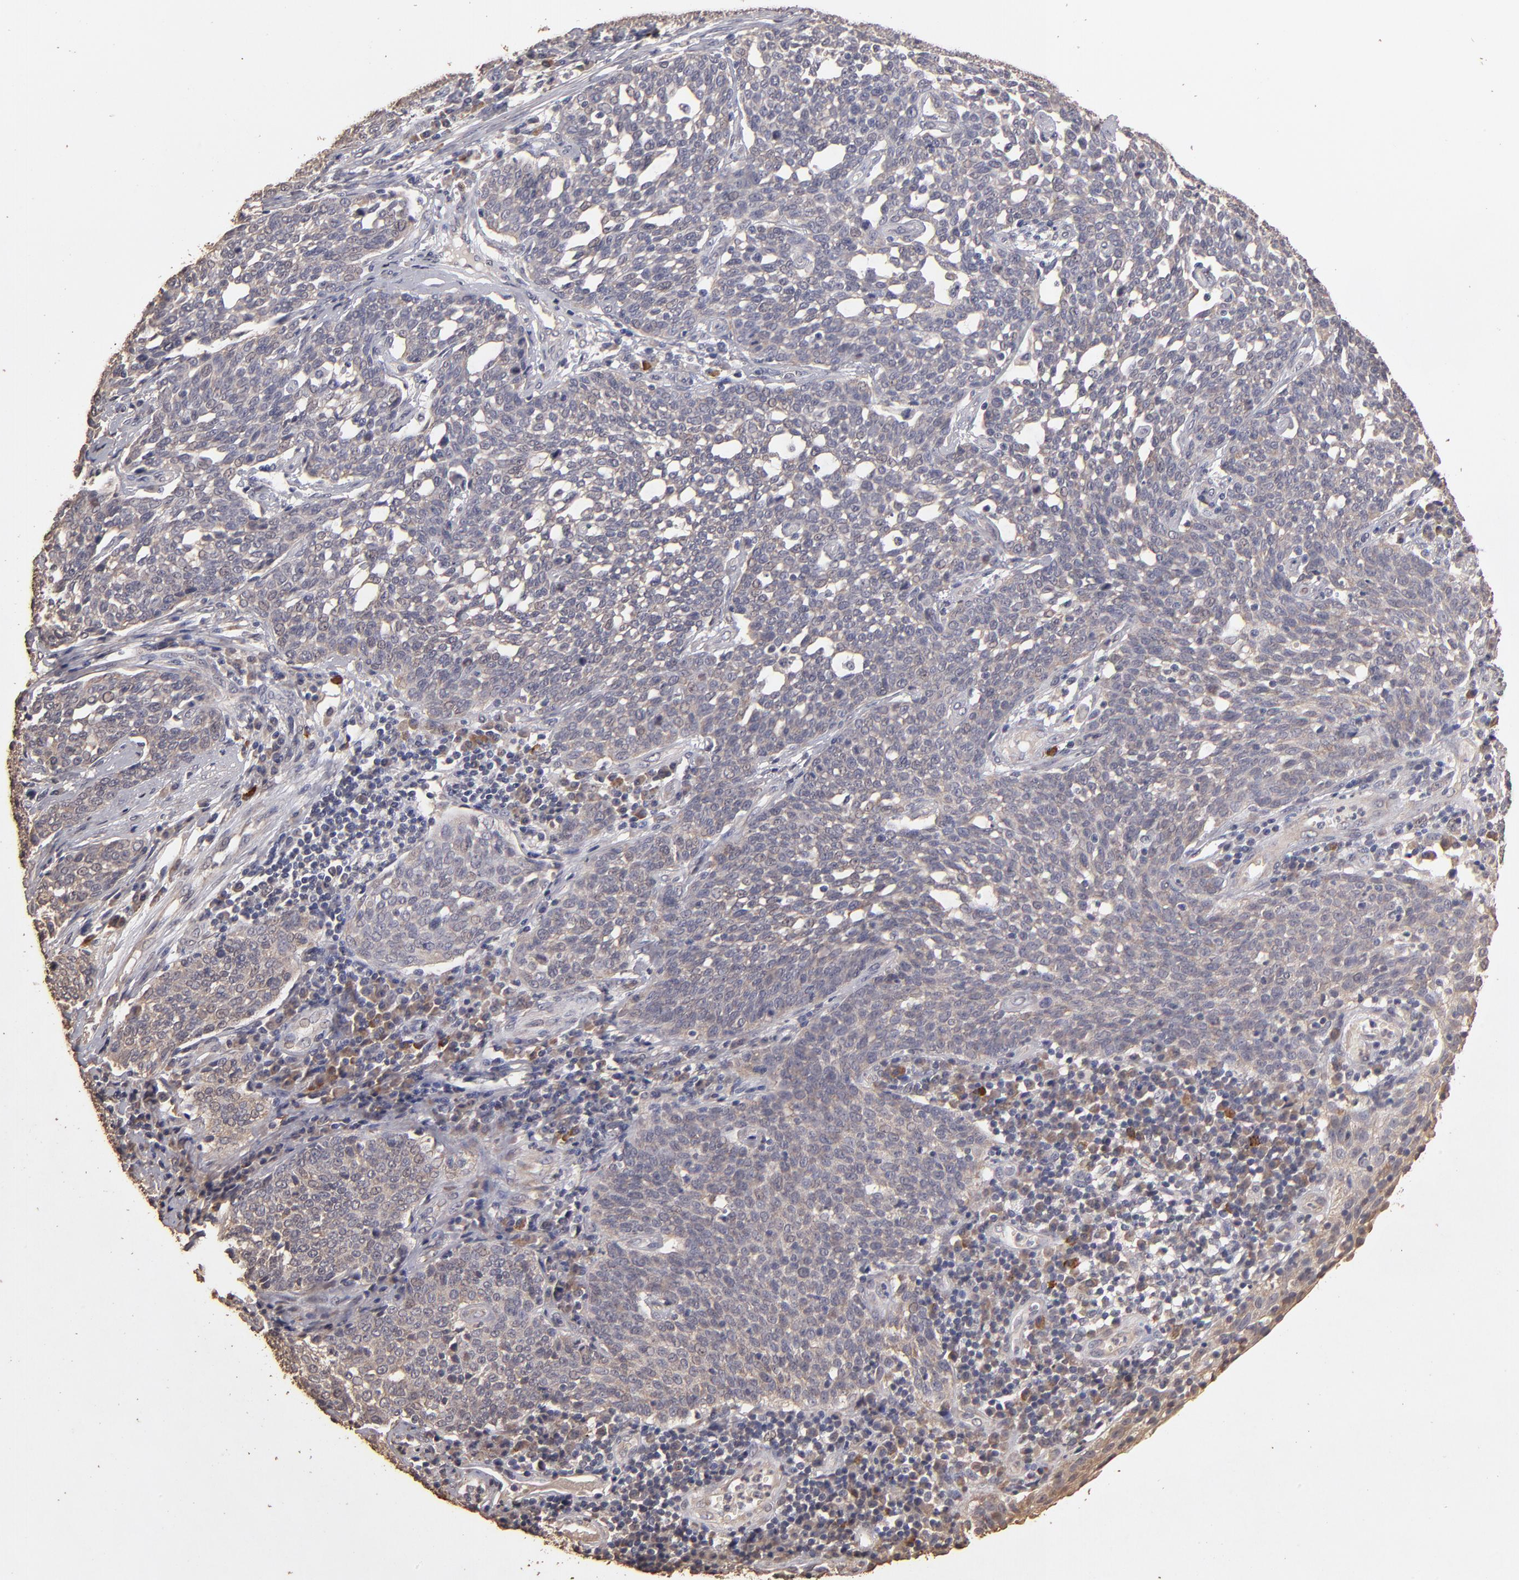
{"staining": {"intensity": "weak", "quantity": "<25%", "location": "cytoplasmic/membranous"}, "tissue": "cervical cancer", "cell_type": "Tumor cells", "image_type": "cancer", "snomed": [{"axis": "morphology", "description": "Squamous cell carcinoma, NOS"}, {"axis": "topography", "description": "Cervix"}], "caption": "Tumor cells show no significant protein staining in cervical squamous cell carcinoma. (Immunohistochemistry (ihc), brightfield microscopy, high magnification).", "gene": "OPHN1", "patient": {"sex": "female", "age": 34}}